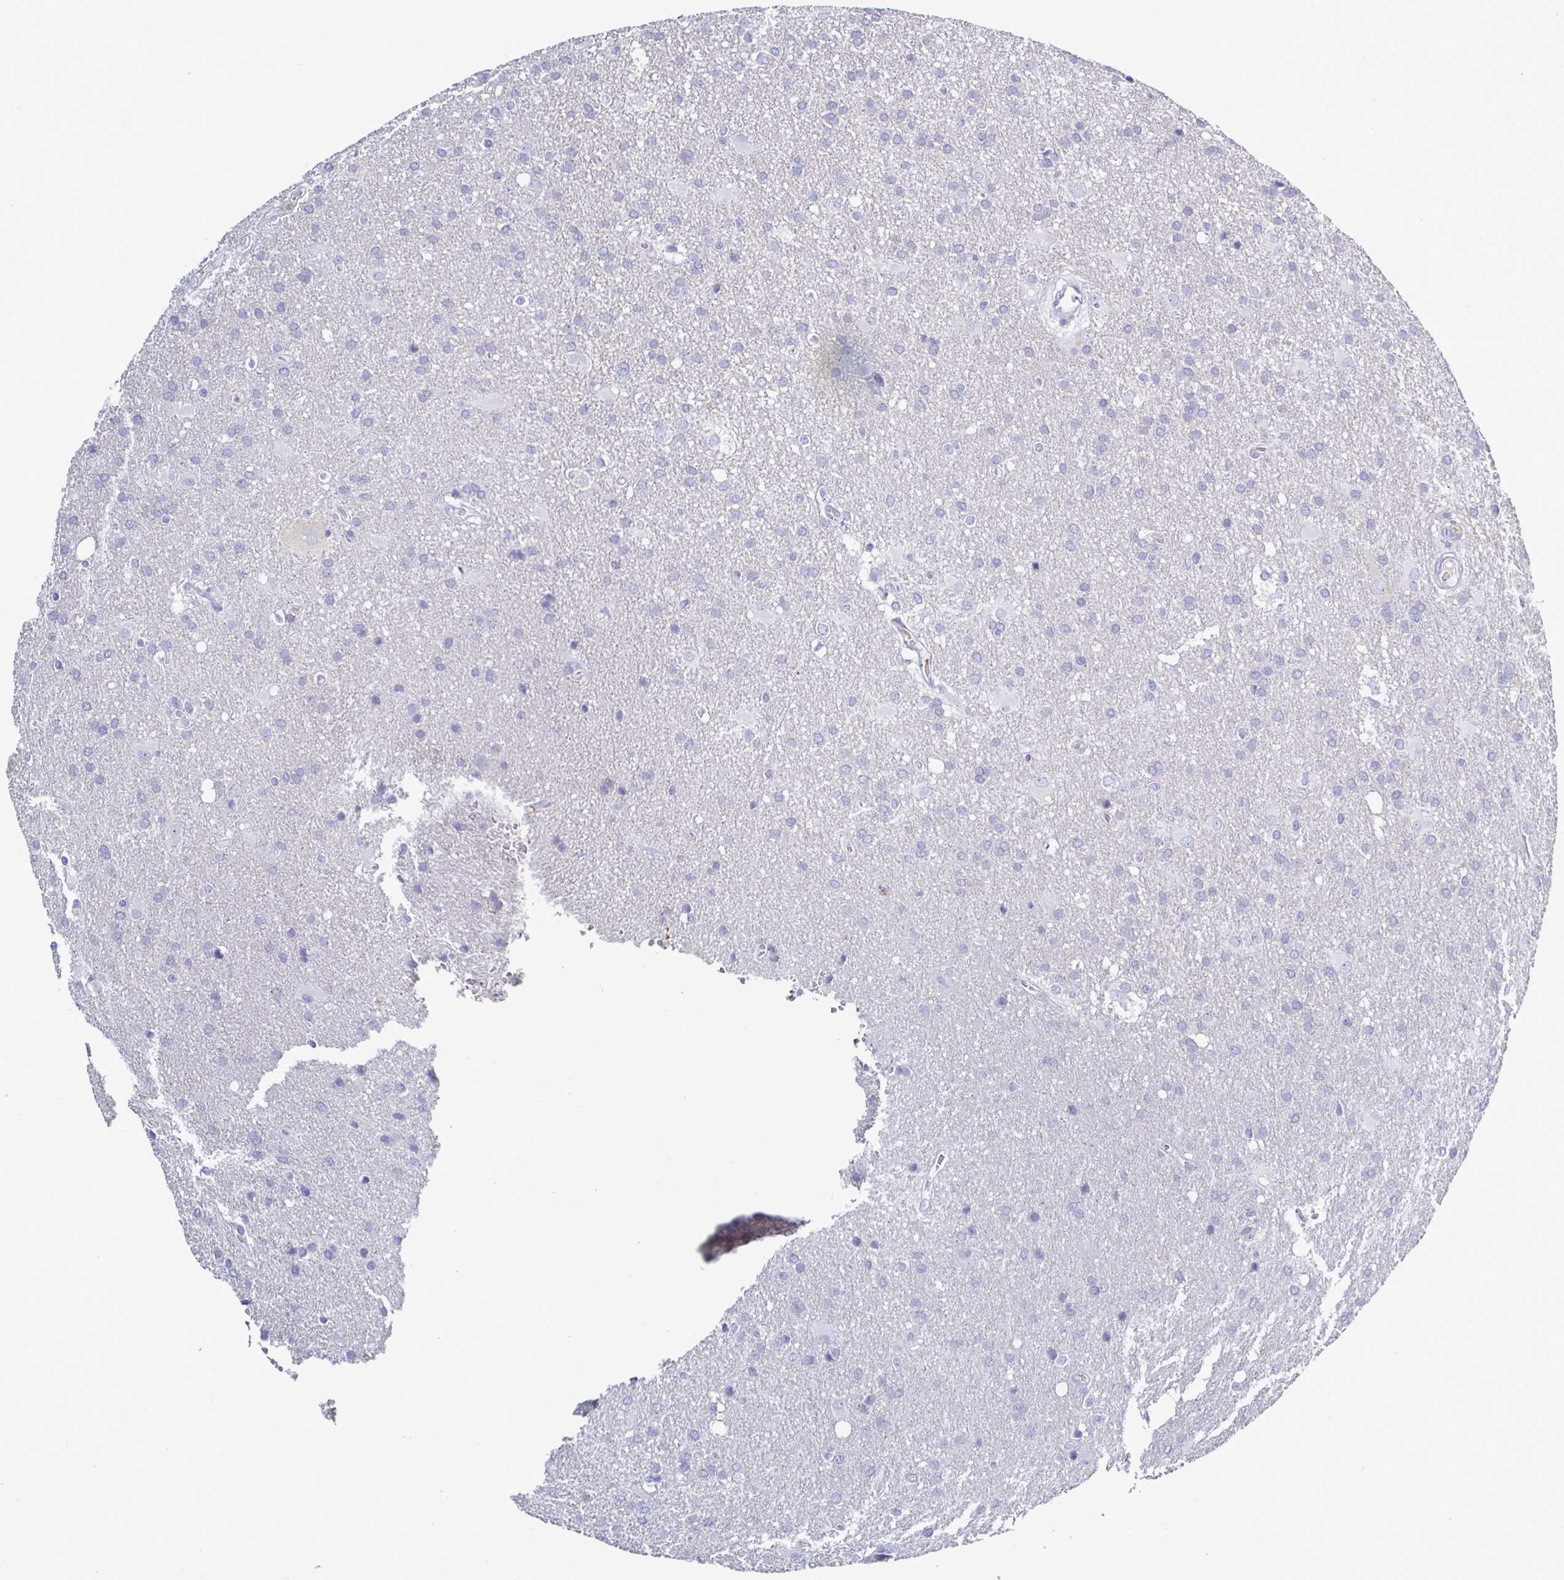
{"staining": {"intensity": "negative", "quantity": "none", "location": "none"}, "tissue": "glioma", "cell_type": "Tumor cells", "image_type": "cancer", "snomed": [{"axis": "morphology", "description": "Glioma, malignant, Low grade"}, {"axis": "topography", "description": "Brain"}], "caption": "Immunohistochemistry of glioma displays no staining in tumor cells.", "gene": "ACSBG2", "patient": {"sex": "male", "age": 66}}